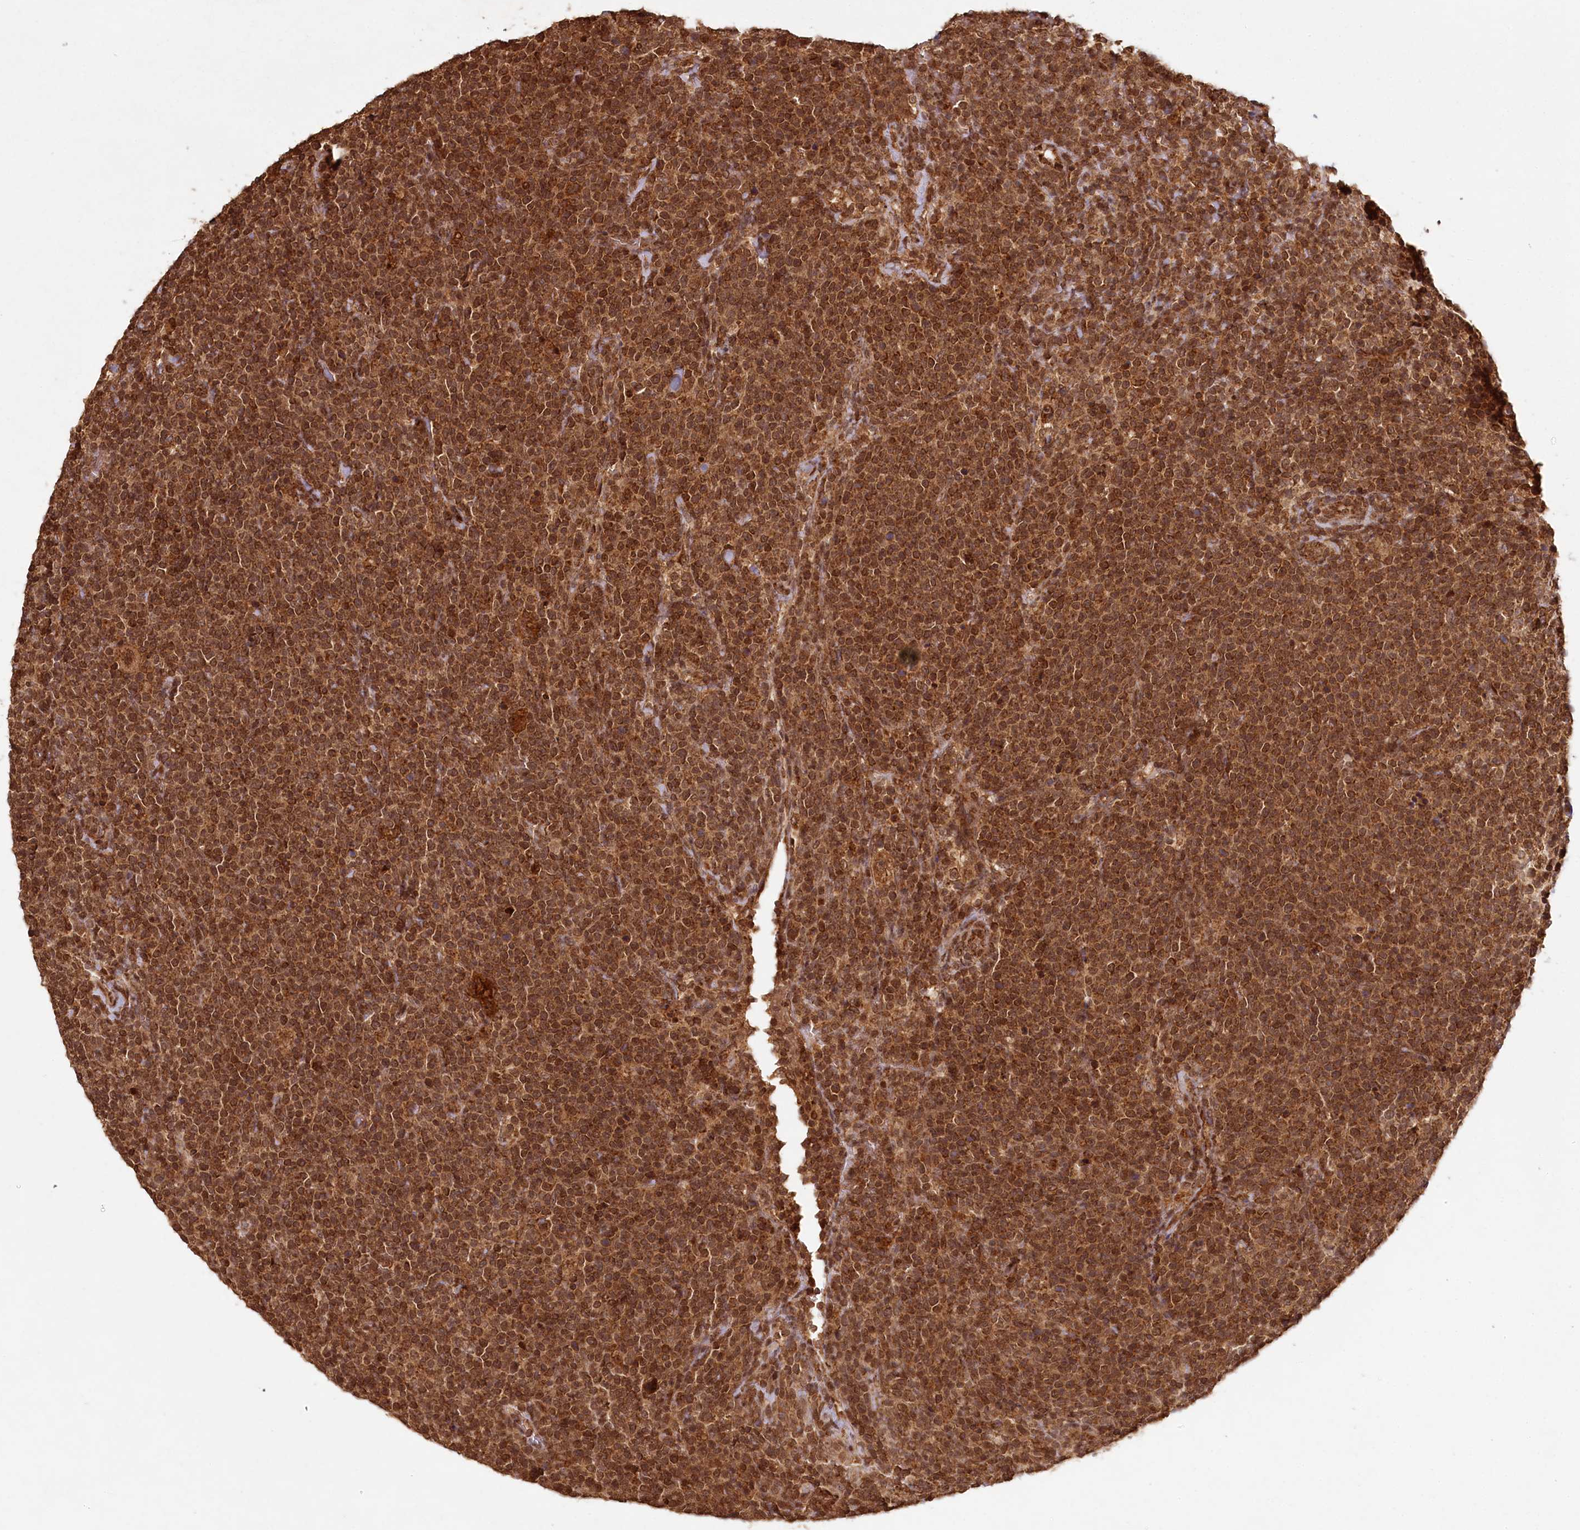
{"staining": {"intensity": "strong", "quantity": ">75%", "location": "cytoplasmic/membranous,nuclear"}, "tissue": "lymphoma", "cell_type": "Tumor cells", "image_type": "cancer", "snomed": [{"axis": "morphology", "description": "Malignant lymphoma, non-Hodgkin's type, High grade"}, {"axis": "topography", "description": "Lymph node"}], "caption": "Protein staining of high-grade malignant lymphoma, non-Hodgkin's type tissue demonstrates strong cytoplasmic/membranous and nuclear positivity in approximately >75% of tumor cells.", "gene": "MICU1", "patient": {"sex": "male", "age": 61}}